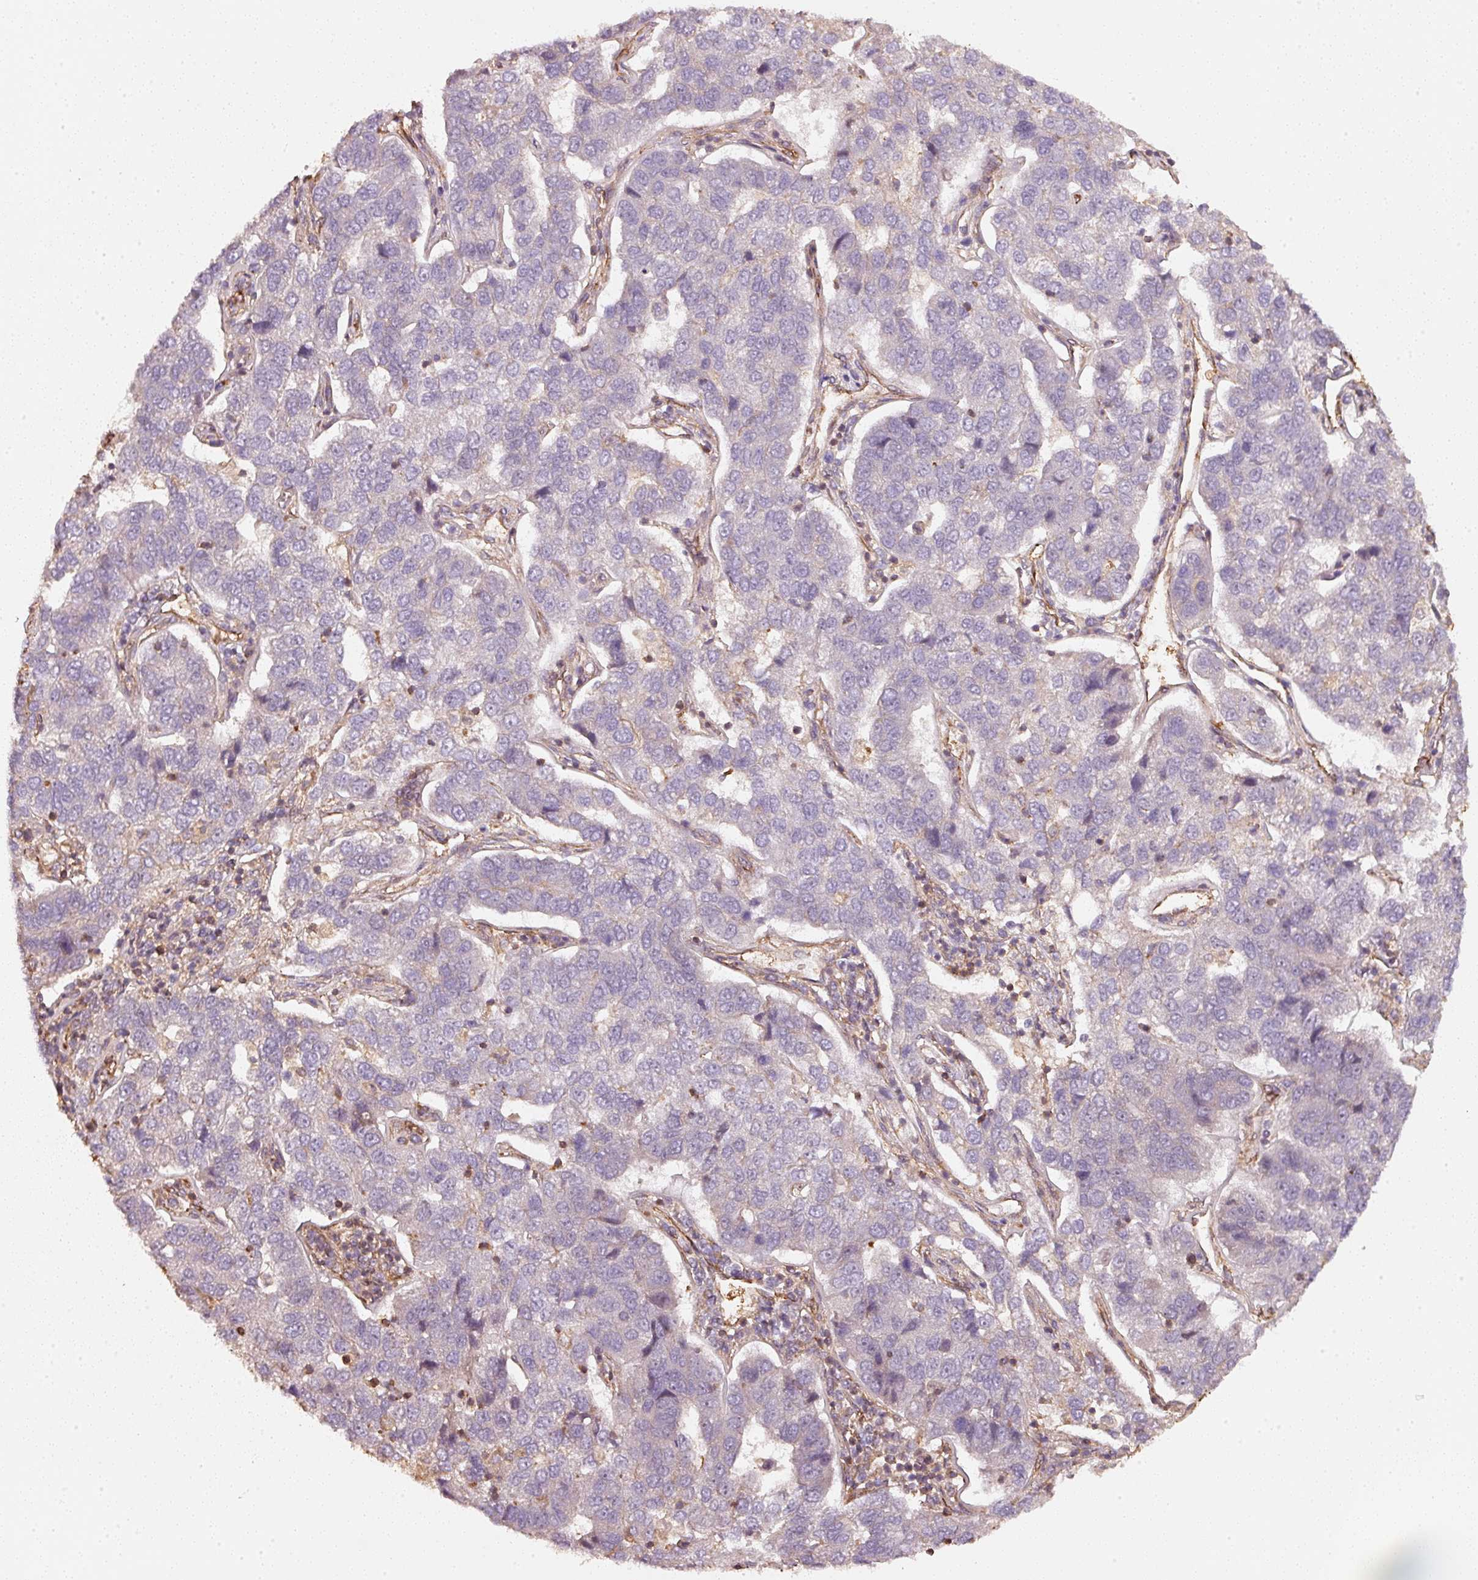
{"staining": {"intensity": "negative", "quantity": "none", "location": "none"}, "tissue": "pancreatic cancer", "cell_type": "Tumor cells", "image_type": "cancer", "snomed": [{"axis": "morphology", "description": "Adenocarcinoma, NOS"}, {"axis": "topography", "description": "Pancreas"}], "caption": "Immunohistochemical staining of adenocarcinoma (pancreatic) shows no significant expression in tumor cells.", "gene": "CEP95", "patient": {"sex": "female", "age": 61}}